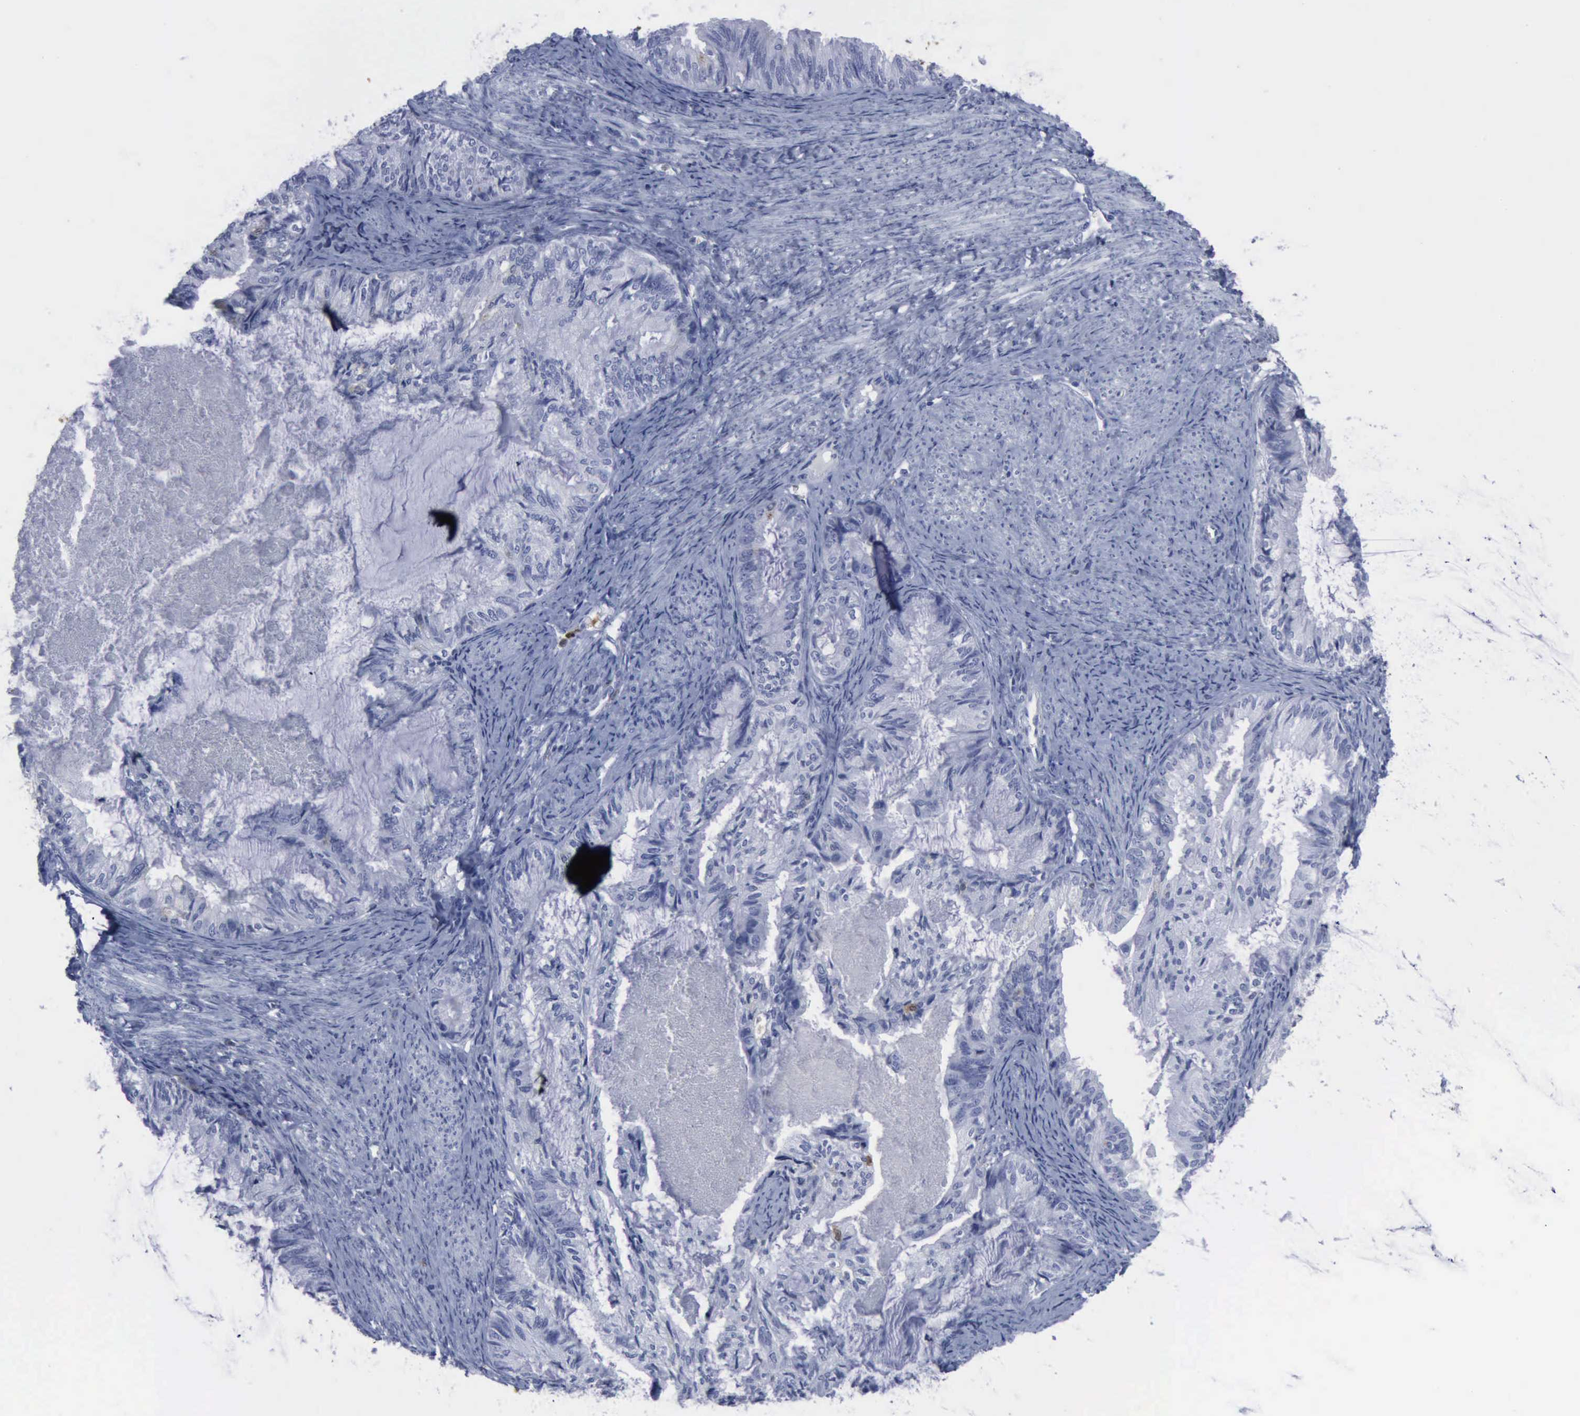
{"staining": {"intensity": "negative", "quantity": "none", "location": "none"}, "tissue": "endometrial cancer", "cell_type": "Tumor cells", "image_type": "cancer", "snomed": [{"axis": "morphology", "description": "Adenocarcinoma, NOS"}, {"axis": "topography", "description": "Endometrium"}], "caption": "This micrograph is of endometrial cancer (adenocarcinoma) stained with immunohistochemistry to label a protein in brown with the nuclei are counter-stained blue. There is no positivity in tumor cells.", "gene": "CSTA", "patient": {"sex": "female", "age": 86}}